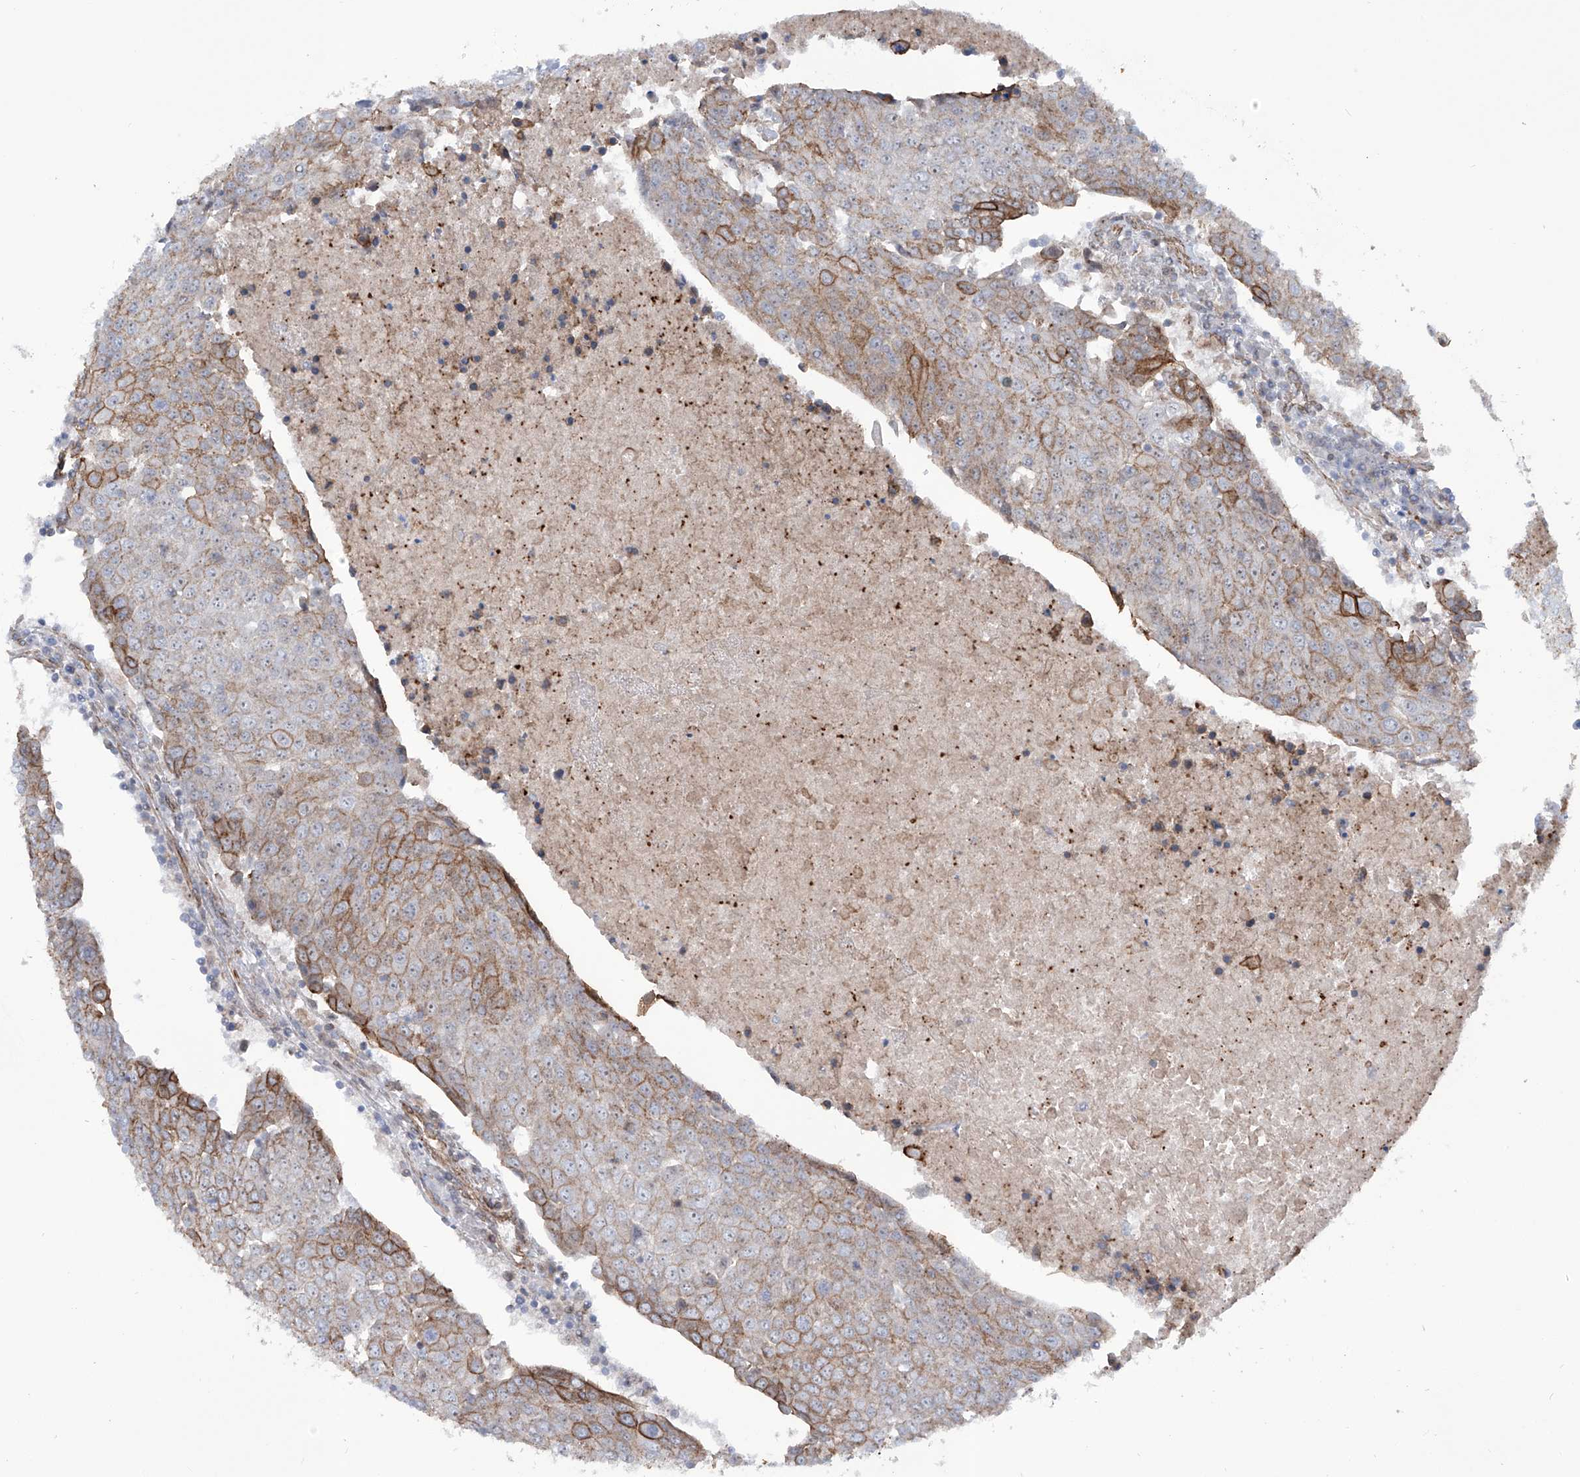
{"staining": {"intensity": "moderate", "quantity": "25%-75%", "location": "cytoplasmic/membranous"}, "tissue": "urothelial cancer", "cell_type": "Tumor cells", "image_type": "cancer", "snomed": [{"axis": "morphology", "description": "Urothelial carcinoma, High grade"}, {"axis": "topography", "description": "Urinary bladder"}], "caption": "A micrograph showing moderate cytoplasmic/membranous positivity in approximately 25%-75% of tumor cells in high-grade urothelial carcinoma, as visualized by brown immunohistochemical staining.", "gene": "ZNF490", "patient": {"sex": "female", "age": 85}}